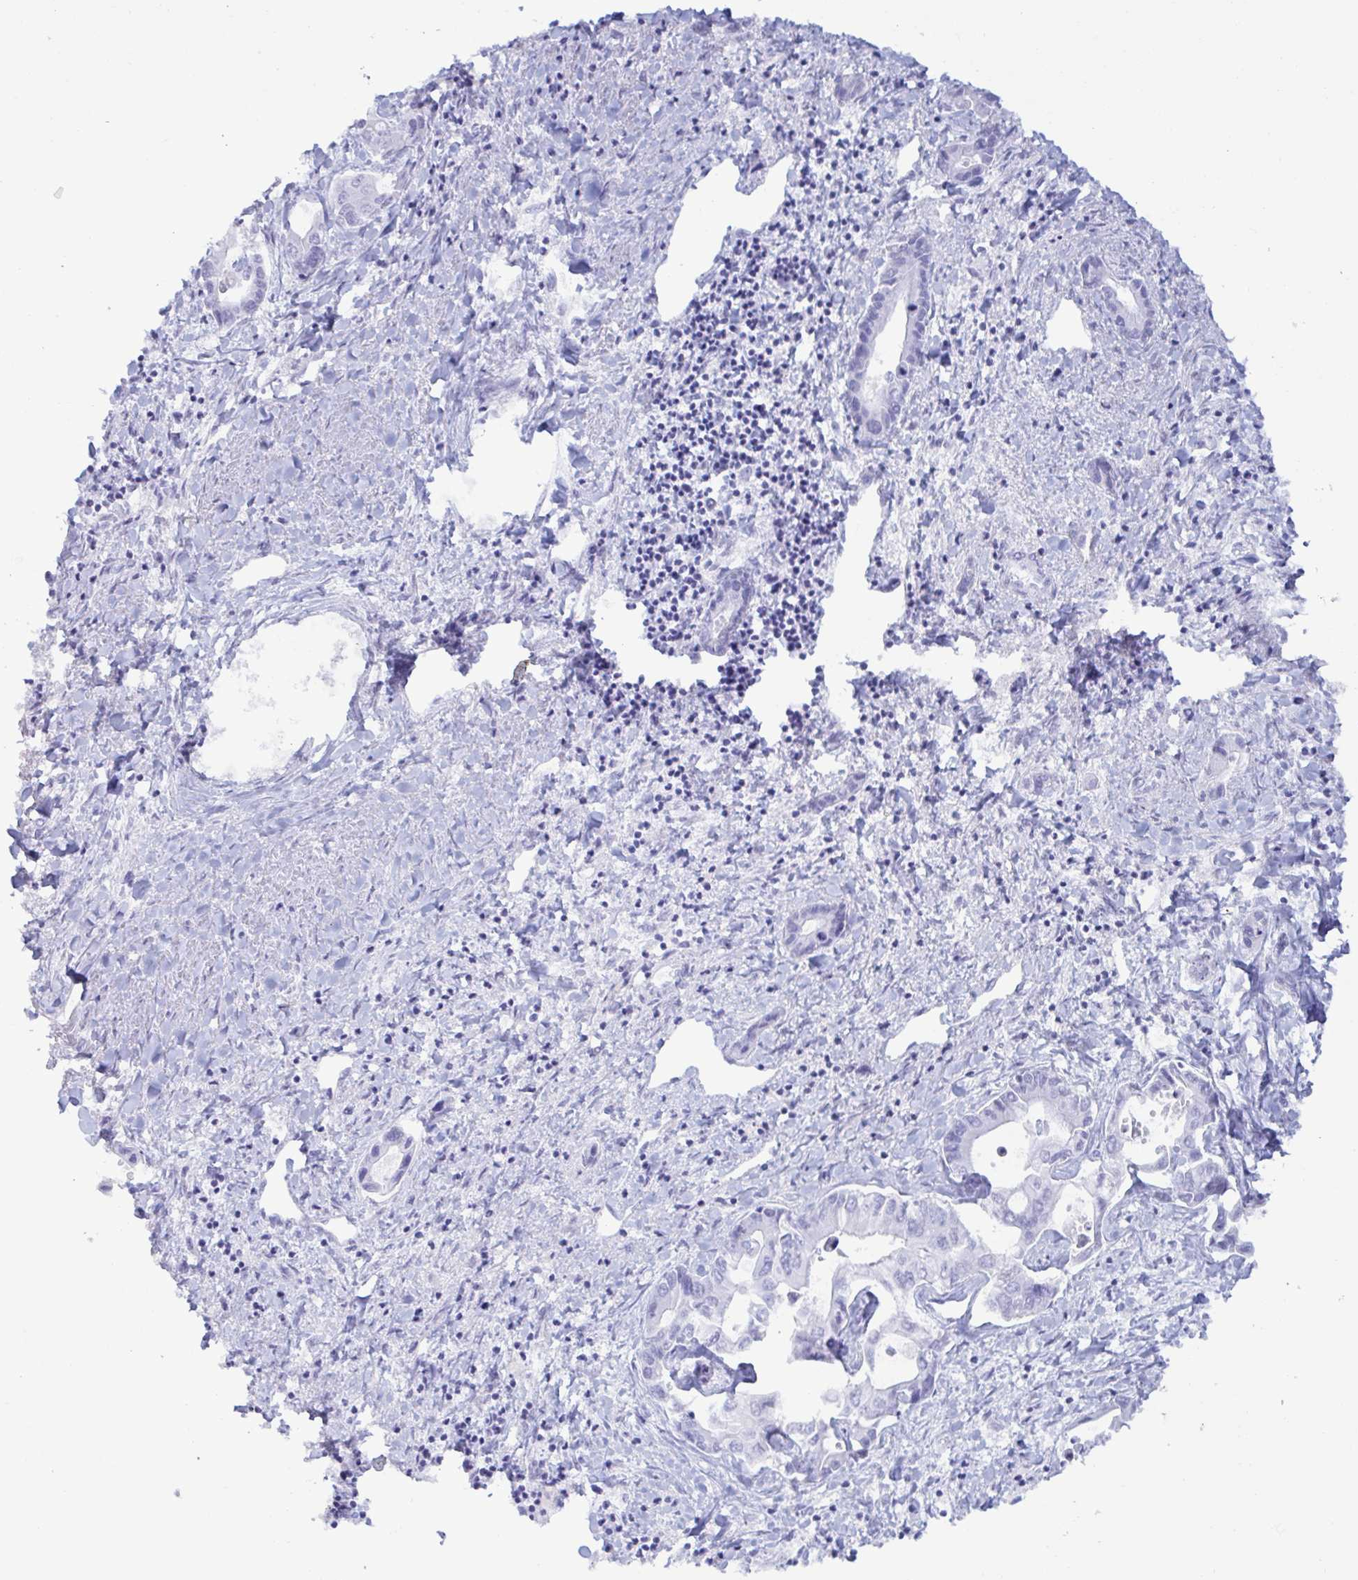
{"staining": {"intensity": "negative", "quantity": "none", "location": "none"}, "tissue": "liver cancer", "cell_type": "Tumor cells", "image_type": "cancer", "snomed": [{"axis": "morphology", "description": "Cholangiocarcinoma"}, {"axis": "topography", "description": "Liver"}], "caption": "Immunohistochemistry (IHC) of liver cancer shows no expression in tumor cells. The staining was performed using DAB to visualize the protein expression in brown, while the nuclei were stained in blue with hematoxylin (Magnification: 20x).", "gene": "MRGPRG", "patient": {"sex": "male", "age": 66}}